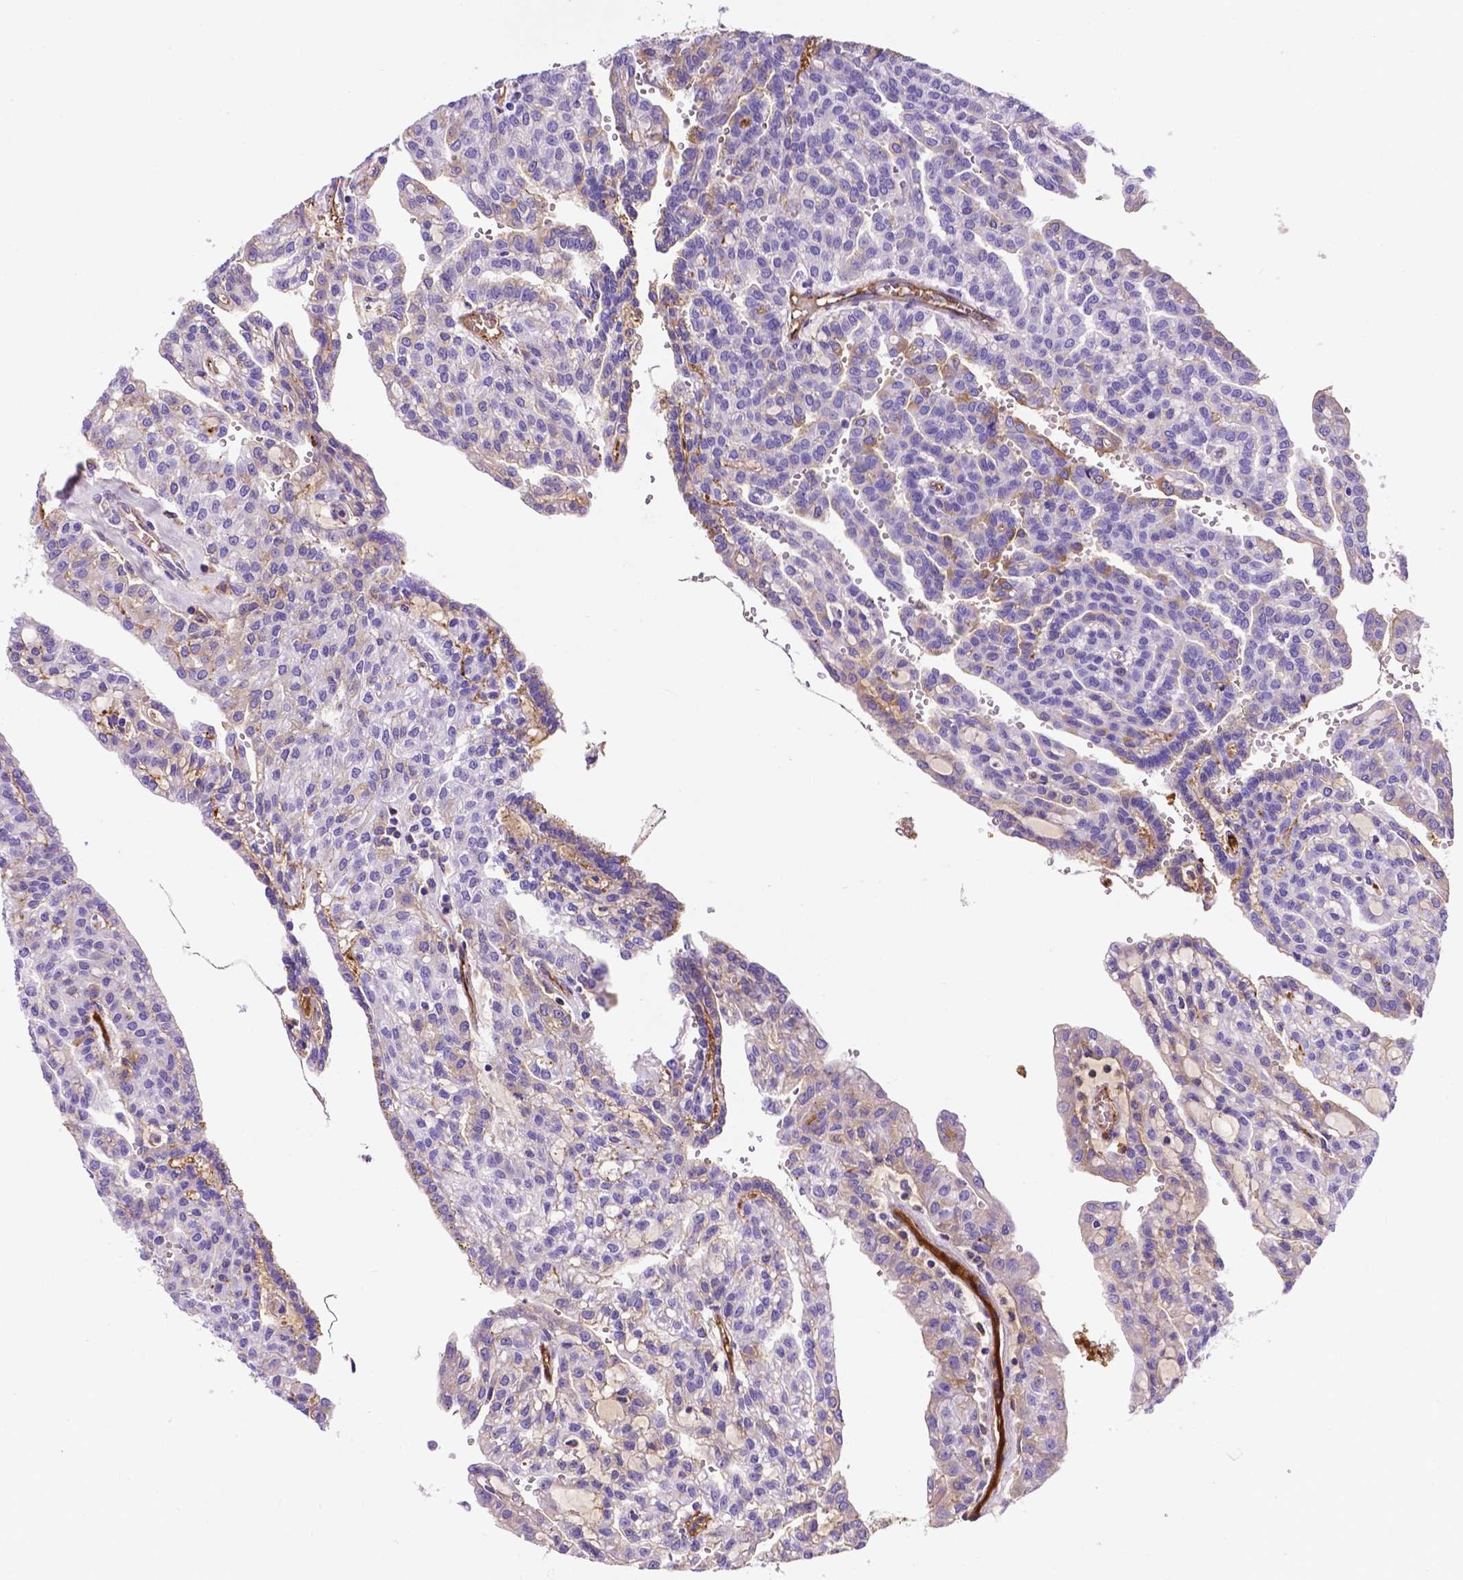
{"staining": {"intensity": "negative", "quantity": "none", "location": "none"}, "tissue": "renal cancer", "cell_type": "Tumor cells", "image_type": "cancer", "snomed": [{"axis": "morphology", "description": "Adenocarcinoma, NOS"}, {"axis": "topography", "description": "Kidney"}], "caption": "IHC of human renal adenocarcinoma displays no expression in tumor cells.", "gene": "APOE", "patient": {"sex": "male", "age": 63}}